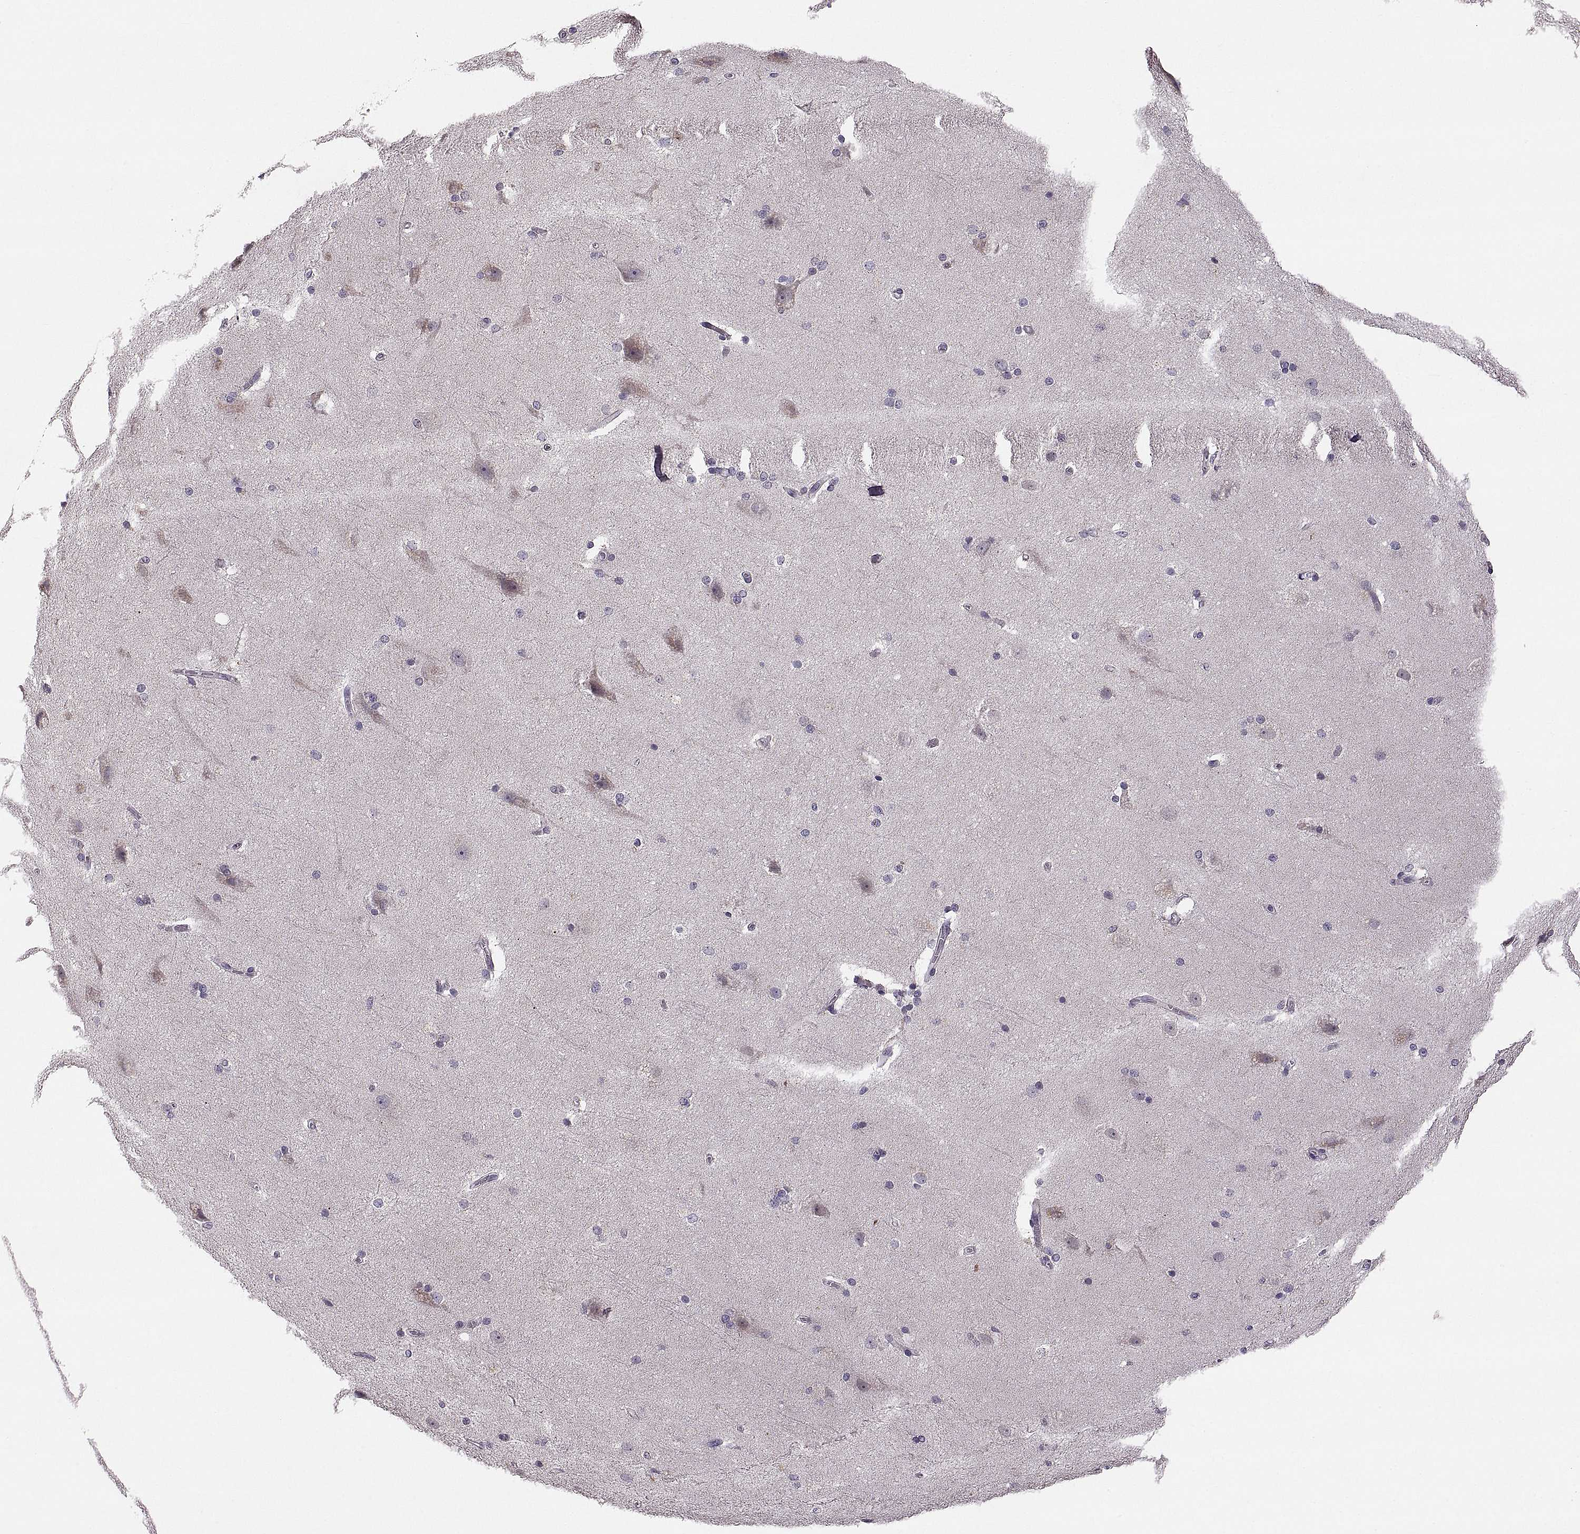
{"staining": {"intensity": "weak", "quantity": "25%-75%", "location": "cytoplasmic/membranous"}, "tissue": "hippocampus", "cell_type": "Glial cells", "image_type": "normal", "snomed": [{"axis": "morphology", "description": "Normal tissue, NOS"}, {"axis": "topography", "description": "Cerebral cortex"}, {"axis": "topography", "description": "Hippocampus"}], "caption": "Protein staining of benign hippocampus exhibits weak cytoplasmic/membranous expression in about 25%-75% of glial cells. (IHC, brightfield microscopy, high magnification).", "gene": "ADH6", "patient": {"sex": "female", "age": 19}}